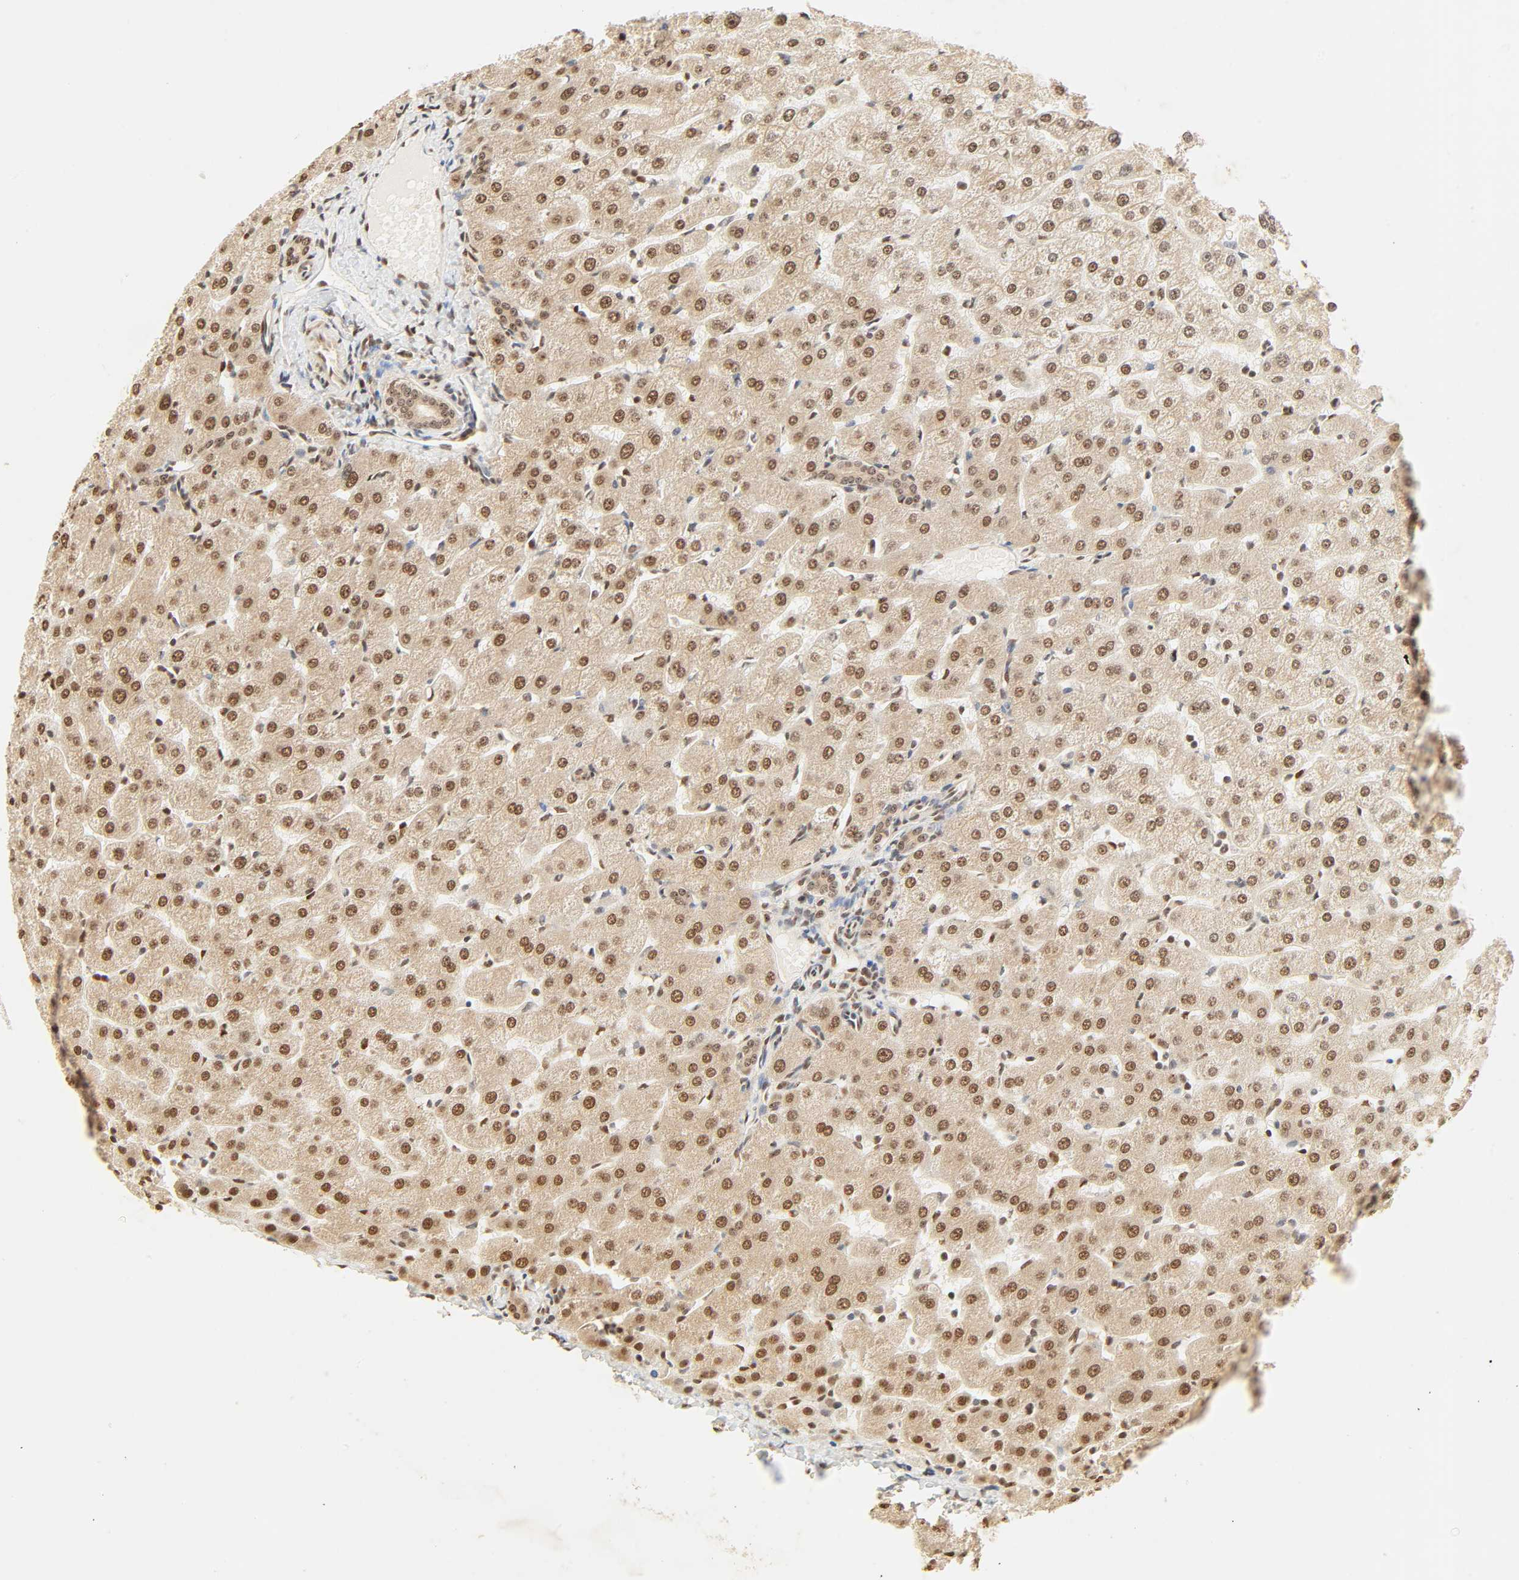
{"staining": {"intensity": "weak", "quantity": "25%-75%", "location": "nuclear"}, "tissue": "liver", "cell_type": "Cholangiocytes", "image_type": "normal", "snomed": [{"axis": "morphology", "description": "Normal tissue, NOS"}, {"axis": "morphology", "description": "Fibrosis, NOS"}, {"axis": "topography", "description": "Liver"}], "caption": "IHC histopathology image of benign liver: liver stained using immunohistochemistry exhibits low levels of weak protein expression localized specifically in the nuclear of cholangiocytes, appearing as a nuclear brown color.", "gene": "UBC", "patient": {"sex": "female", "age": 29}}